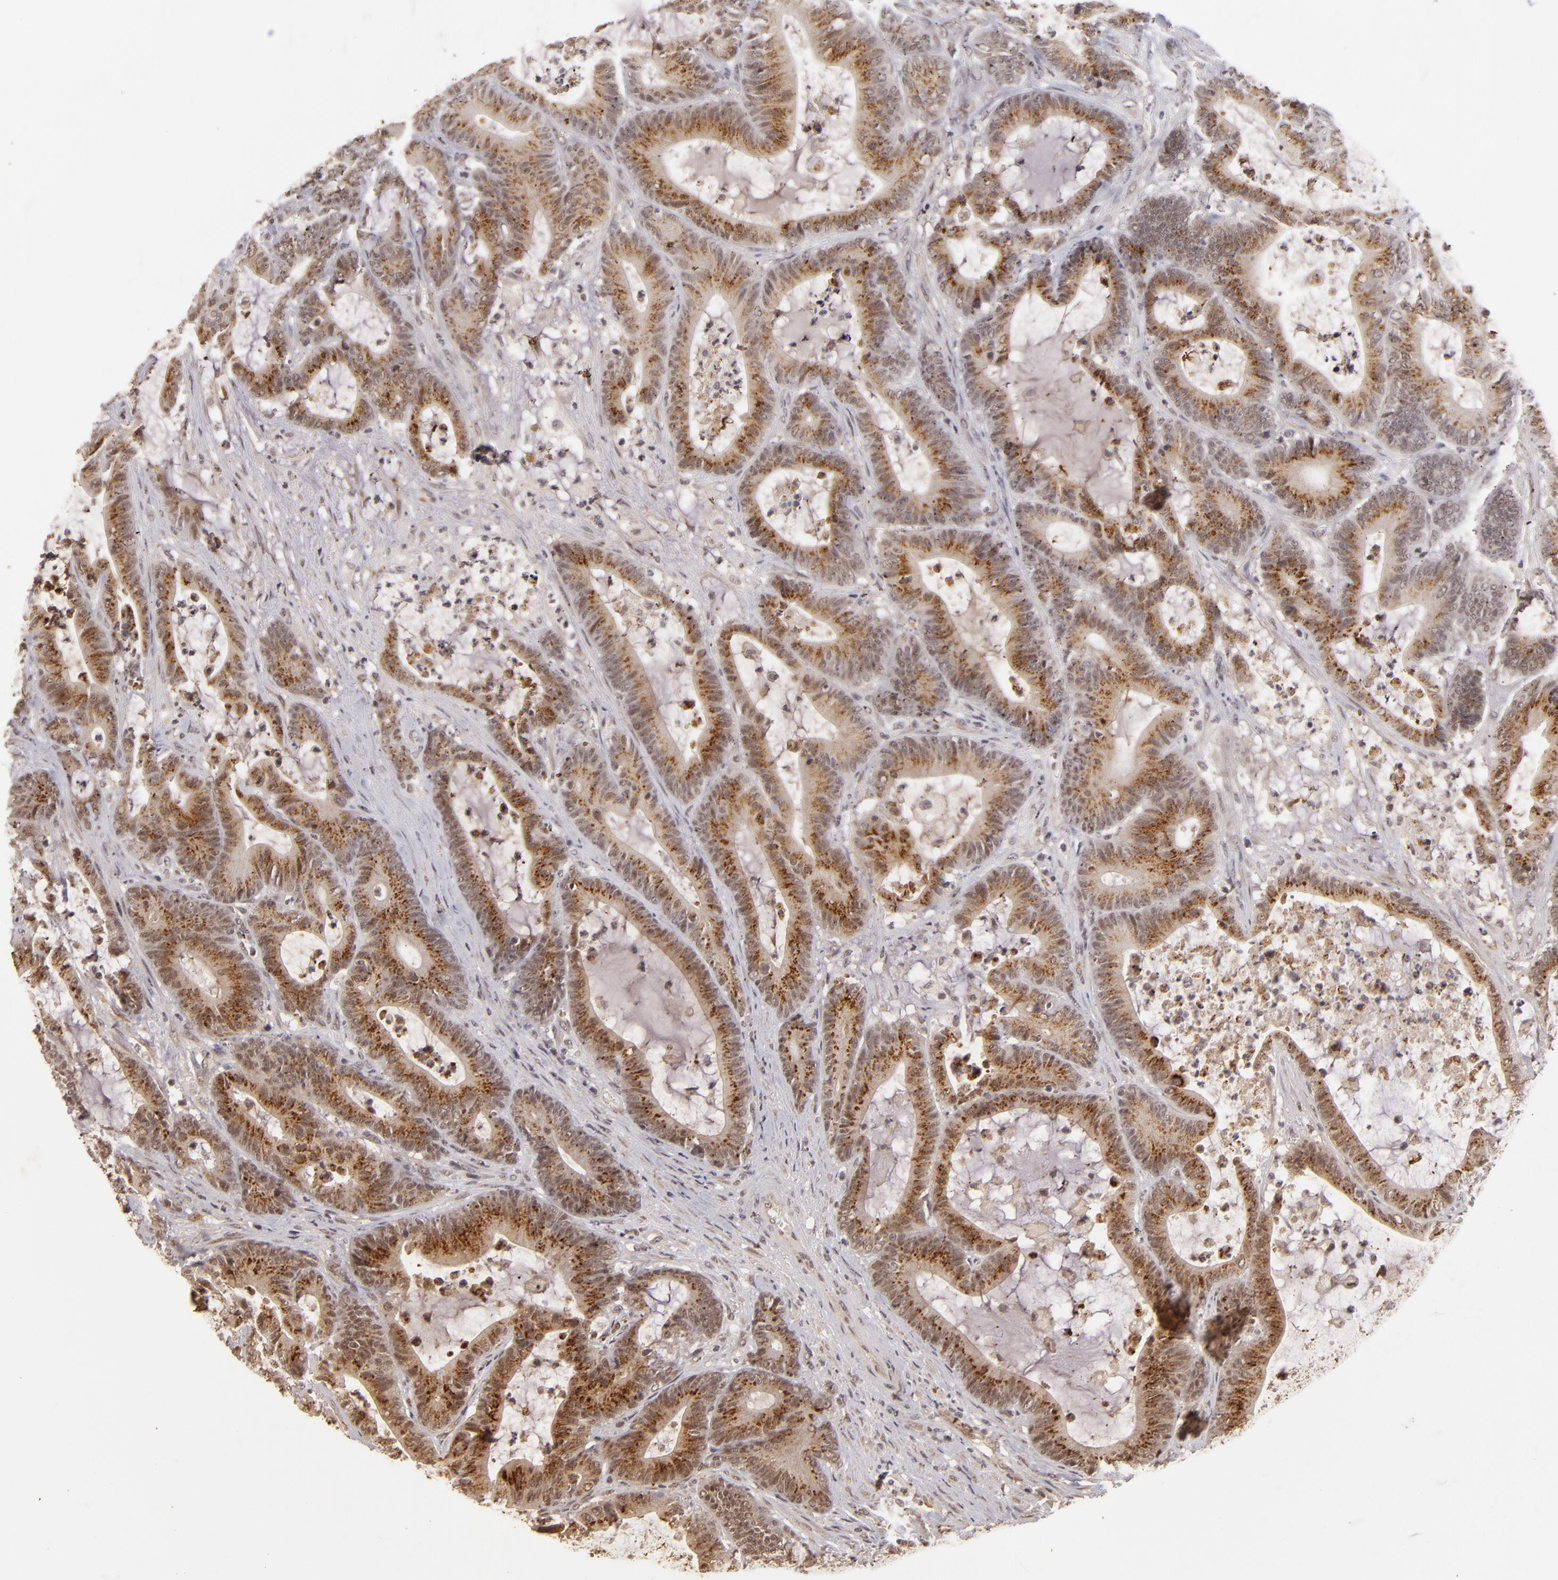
{"staining": {"intensity": "moderate", "quantity": ">75%", "location": "cytoplasmic/membranous"}, "tissue": "colorectal cancer", "cell_type": "Tumor cells", "image_type": "cancer", "snomed": [{"axis": "morphology", "description": "Adenocarcinoma, NOS"}, {"axis": "topography", "description": "Colon"}], "caption": "A brown stain highlights moderate cytoplasmic/membranous expression of a protein in colorectal adenocarcinoma tumor cells. The staining is performed using DAB (3,3'-diaminobenzidine) brown chromogen to label protein expression. The nuclei are counter-stained blue using hematoxylin.", "gene": "DFFA", "patient": {"sex": "female", "age": 84}}